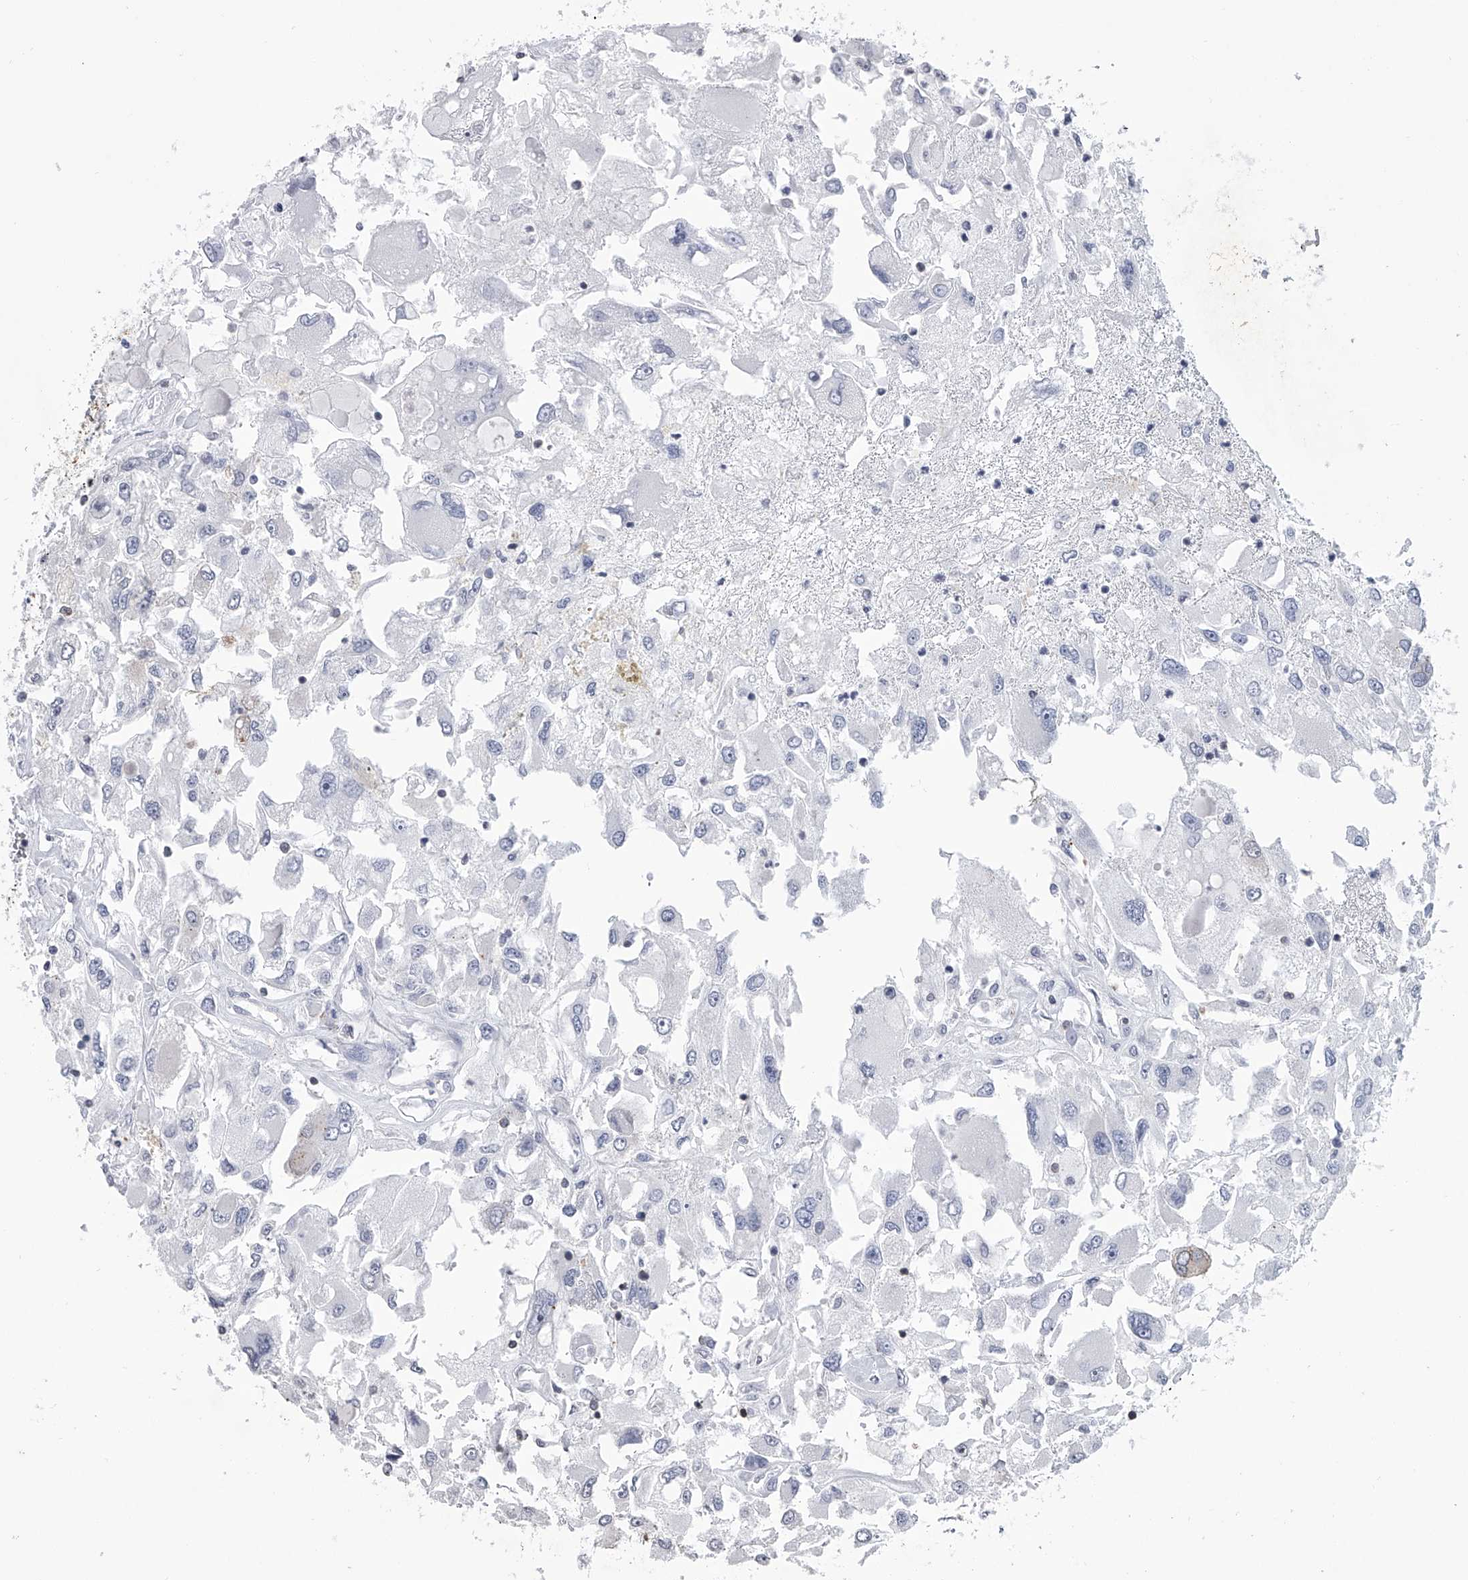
{"staining": {"intensity": "negative", "quantity": "none", "location": "none"}, "tissue": "renal cancer", "cell_type": "Tumor cells", "image_type": "cancer", "snomed": [{"axis": "morphology", "description": "Adenocarcinoma, NOS"}, {"axis": "topography", "description": "Kidney"}], "caption": "A histopathology image of renal adenocarcinoma stained for a protein exhibits no brown staining in tumor cells.", "gene": "TASP1", "patient": {"sex": "female", "age": 52}}